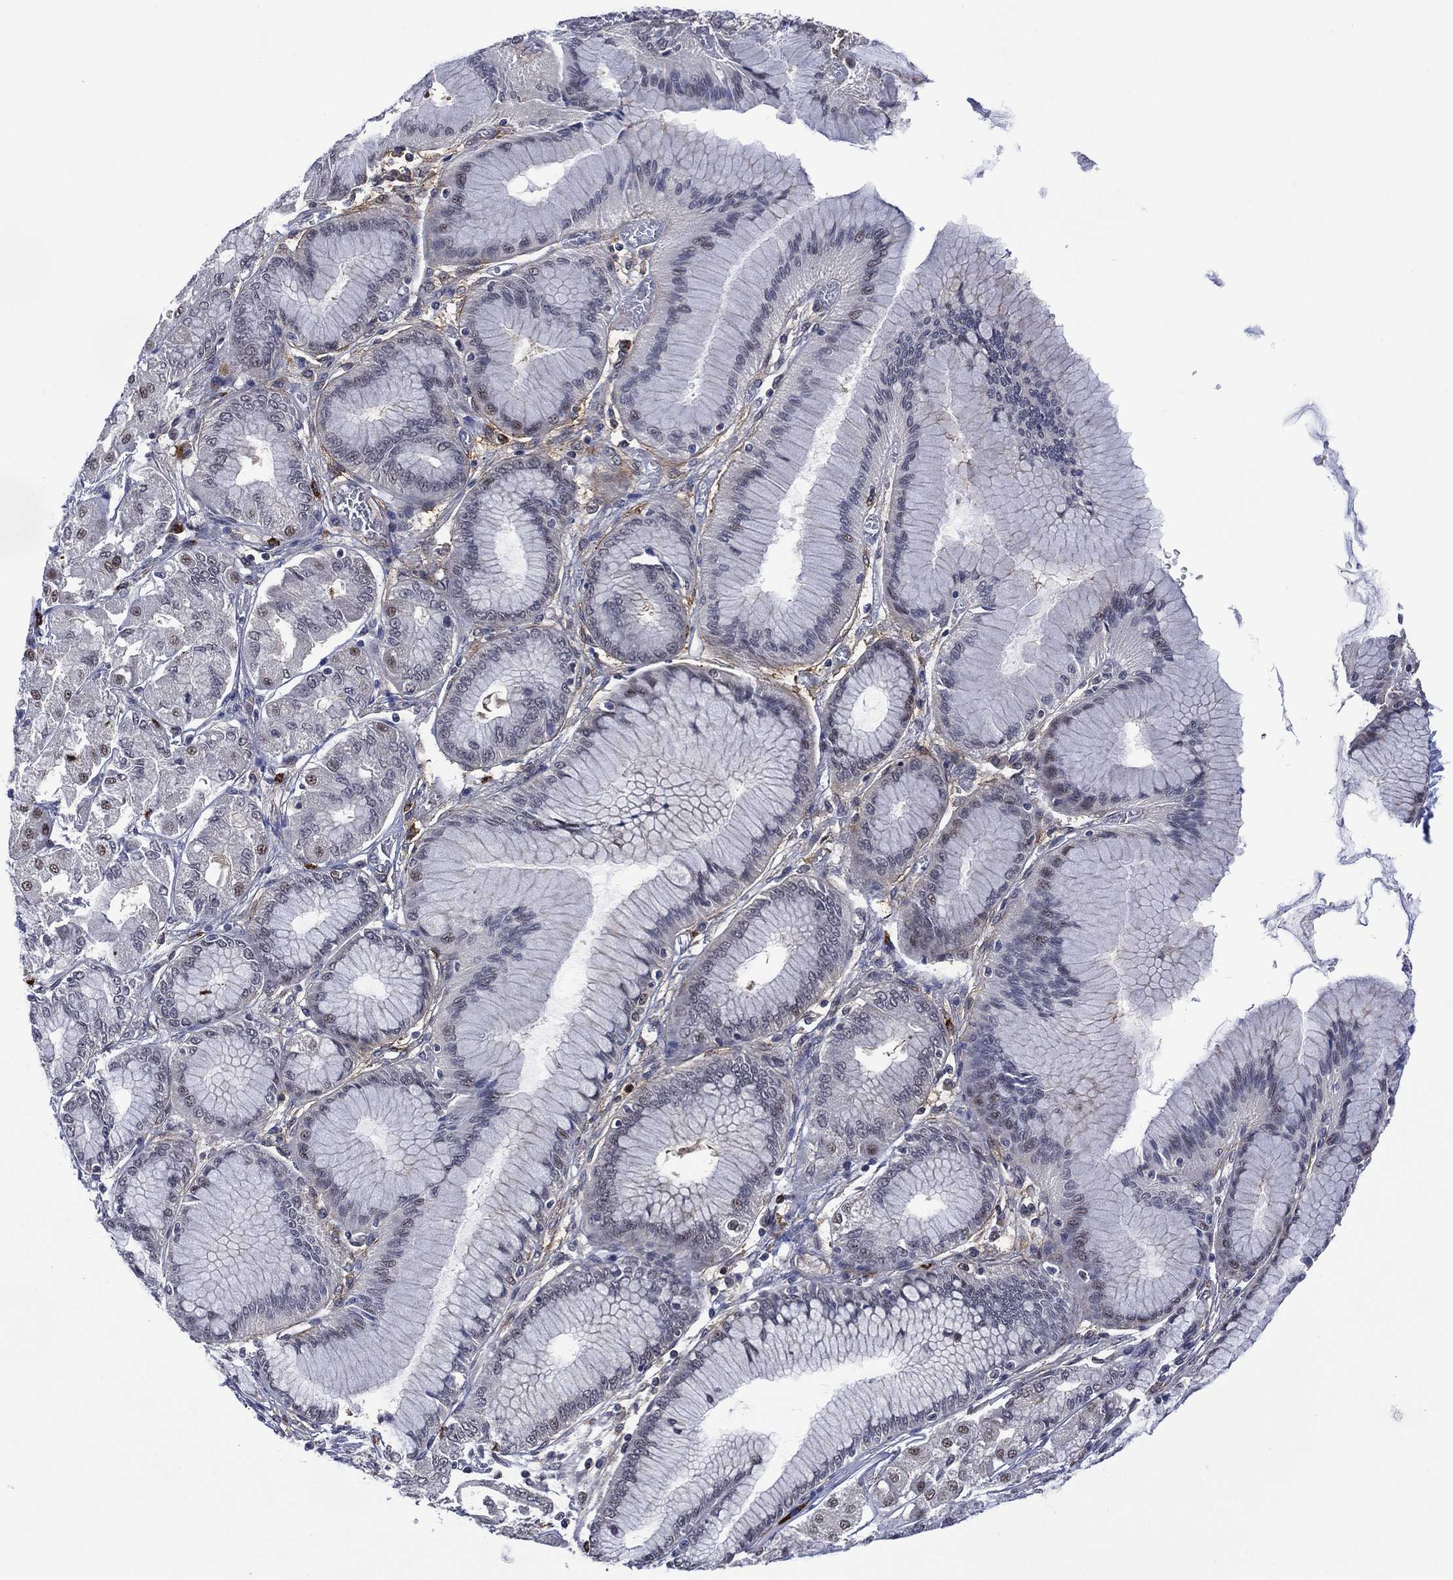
{"staining": {"intensity": "weak", "quantity": "<25%", "location": "nuclear"}, "tissue": "stomach cancer", "cell_type": "Tumor cells", "image_type": "cancer", "snomed": [{"axis": "morphology", "description": "Normal tissue, NOS"}, {"axis": "morphology", "description": "Adenocarcinoma, NOS"}, {"axis": "morphology", "description": "Adenocarcinoma, High grade"}, {"axis": "topography", "description": "Stomach, upper"}, {"axis": "topography", "description": "Stomach"}], "caption": "Immunohistochemistry (IHC) histopathology image of stomach adenocarcinoma (high-grade) stained for a protein (brown), which exhibits no staining in tumor cells.", "gene": "DPP4", "patient": {"sex": "female", "age": 65}}